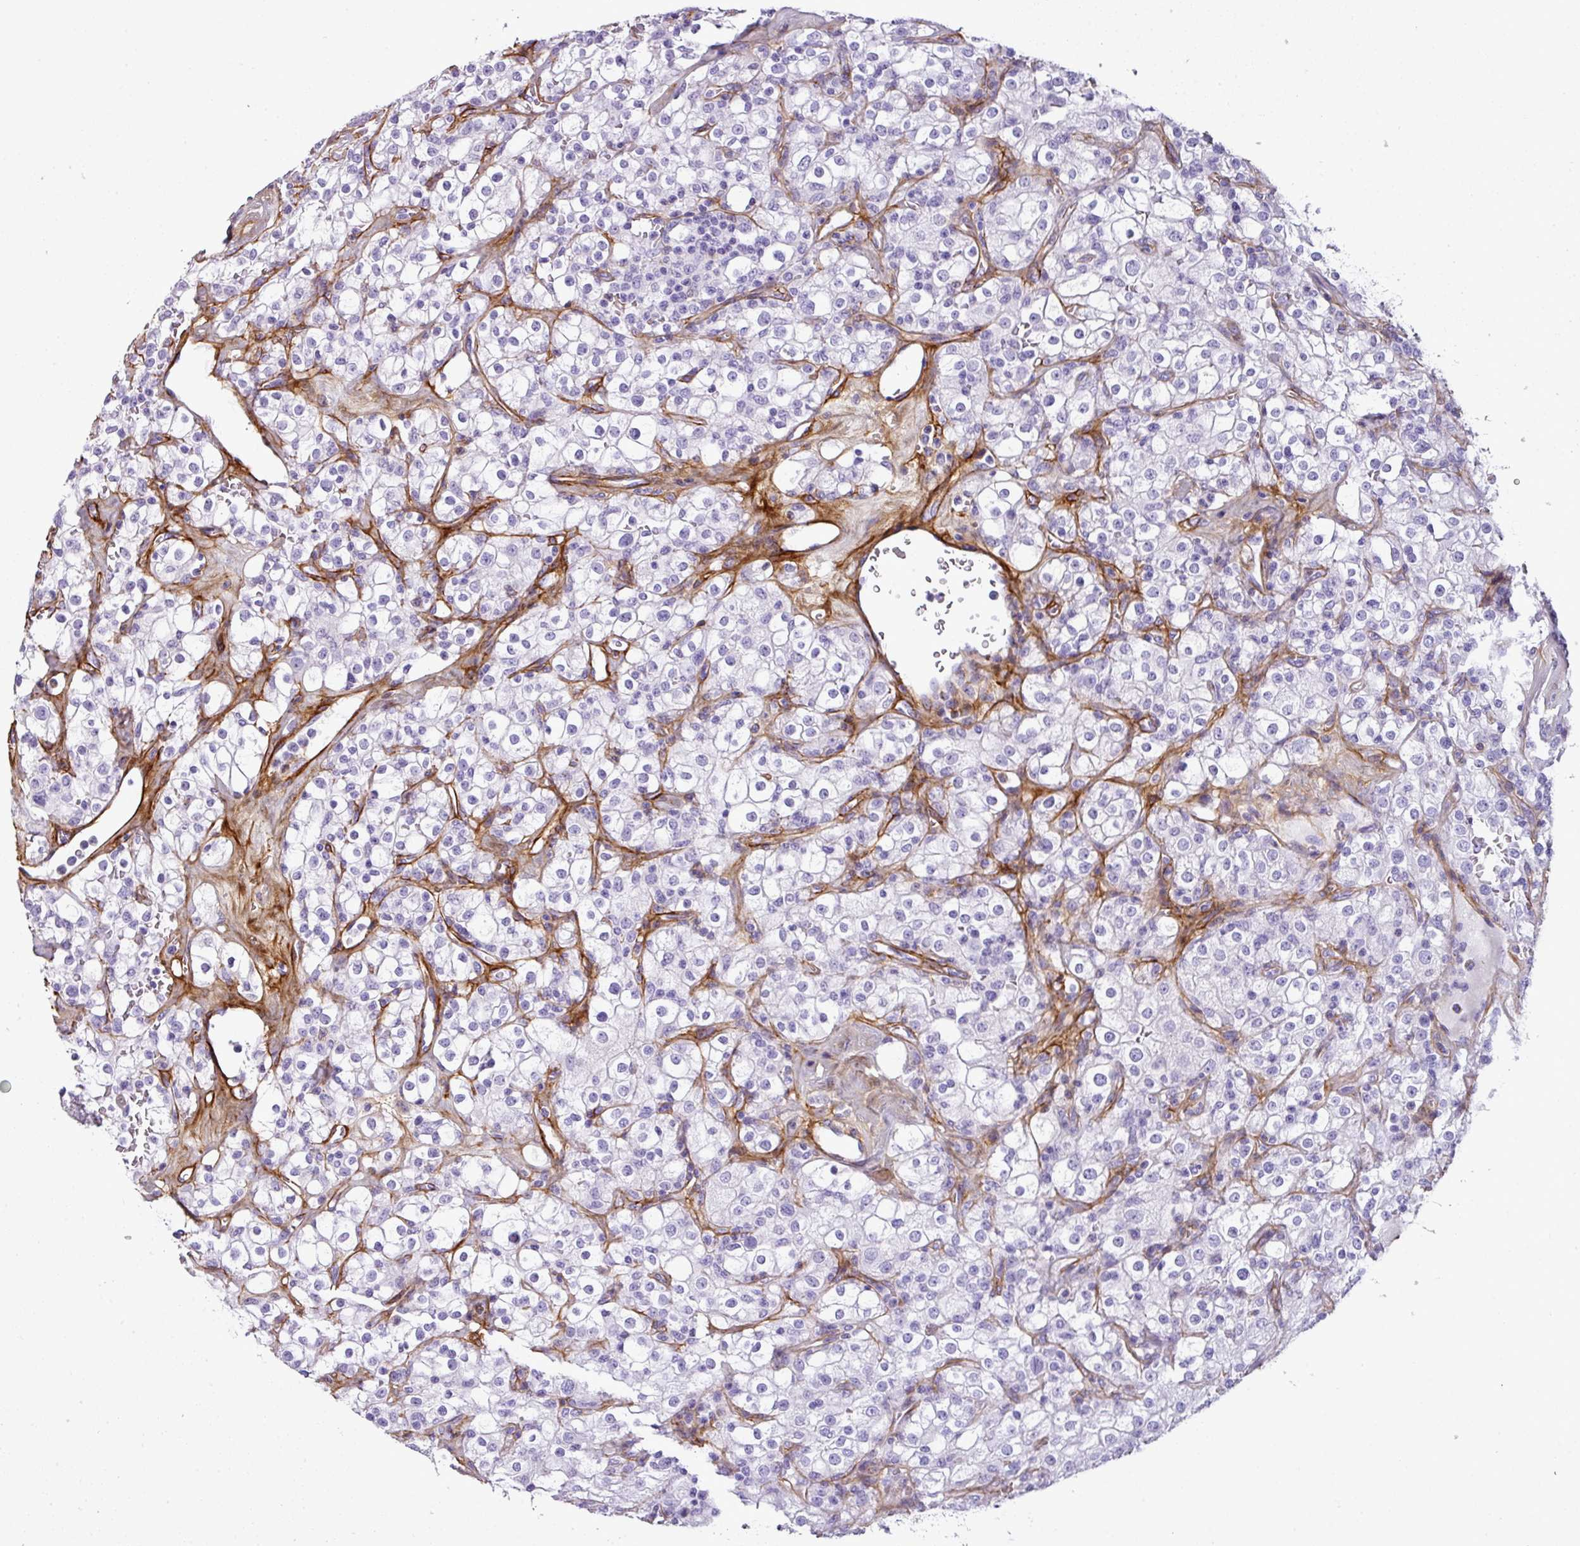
{"staining": {"intensity": "negative", "quantity": "none", "location": "none"}, "tissue": "renal cancer", "cell_type": "Tumor cells", "image_type": "cancer", "snomed": [{"axis": "morphology", "description": "Adenocarcinoma, NOS"}, {"axis": "topography", "description": "Kidney"}], "caption": "Tumor cells show no significant expression in renal cancer (adenocarcinoma).", "gene": "PARD6G", "patient": {"sex": "female", "age": 74}}